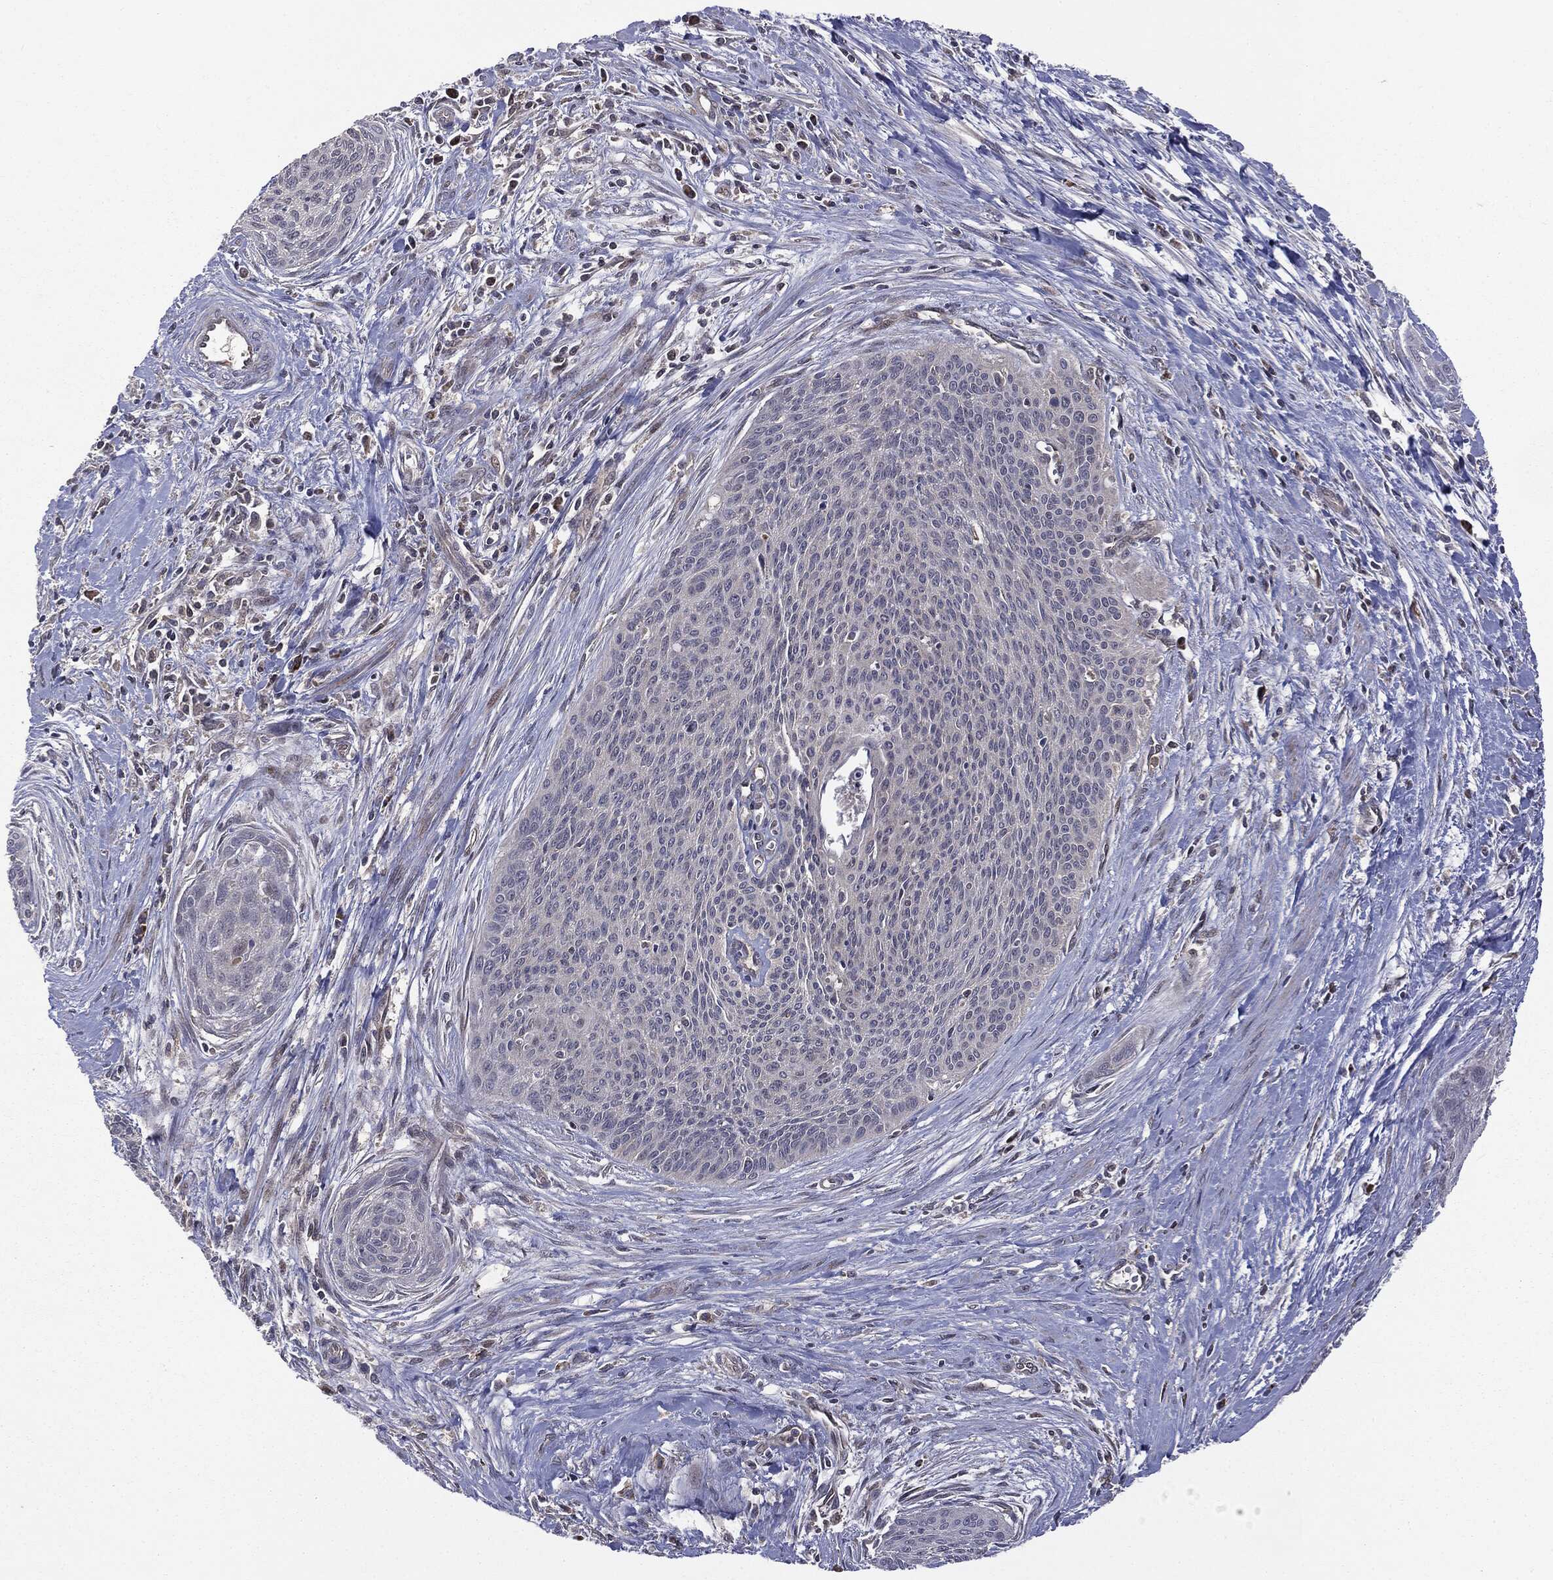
{"staining": {"intensity": "negative", "quantity": "none", "location": "none"}, "tissue": "cervical cancer", "cell_type": "Tumor cells", "image_type": "cancer", "snomed": [{"axis": "morphology", "description": "Squamous cell carcinoma, NOS"}, {"axis": "topography", "description": "Cervix"}], "caption": "DAB (3,3'-diaminobenzidine) immunohistochemical staining of squamous cell carcinoma (cervical) shows no significant expression in tumor cells. Brightfield microscopy of immunohistochemistry (IHC) stained with DAB (brown) and hematoxylin (blue), captured at high magnification.", "gene": "PTPA", "patient": {"sex": "female", "age": 55}}